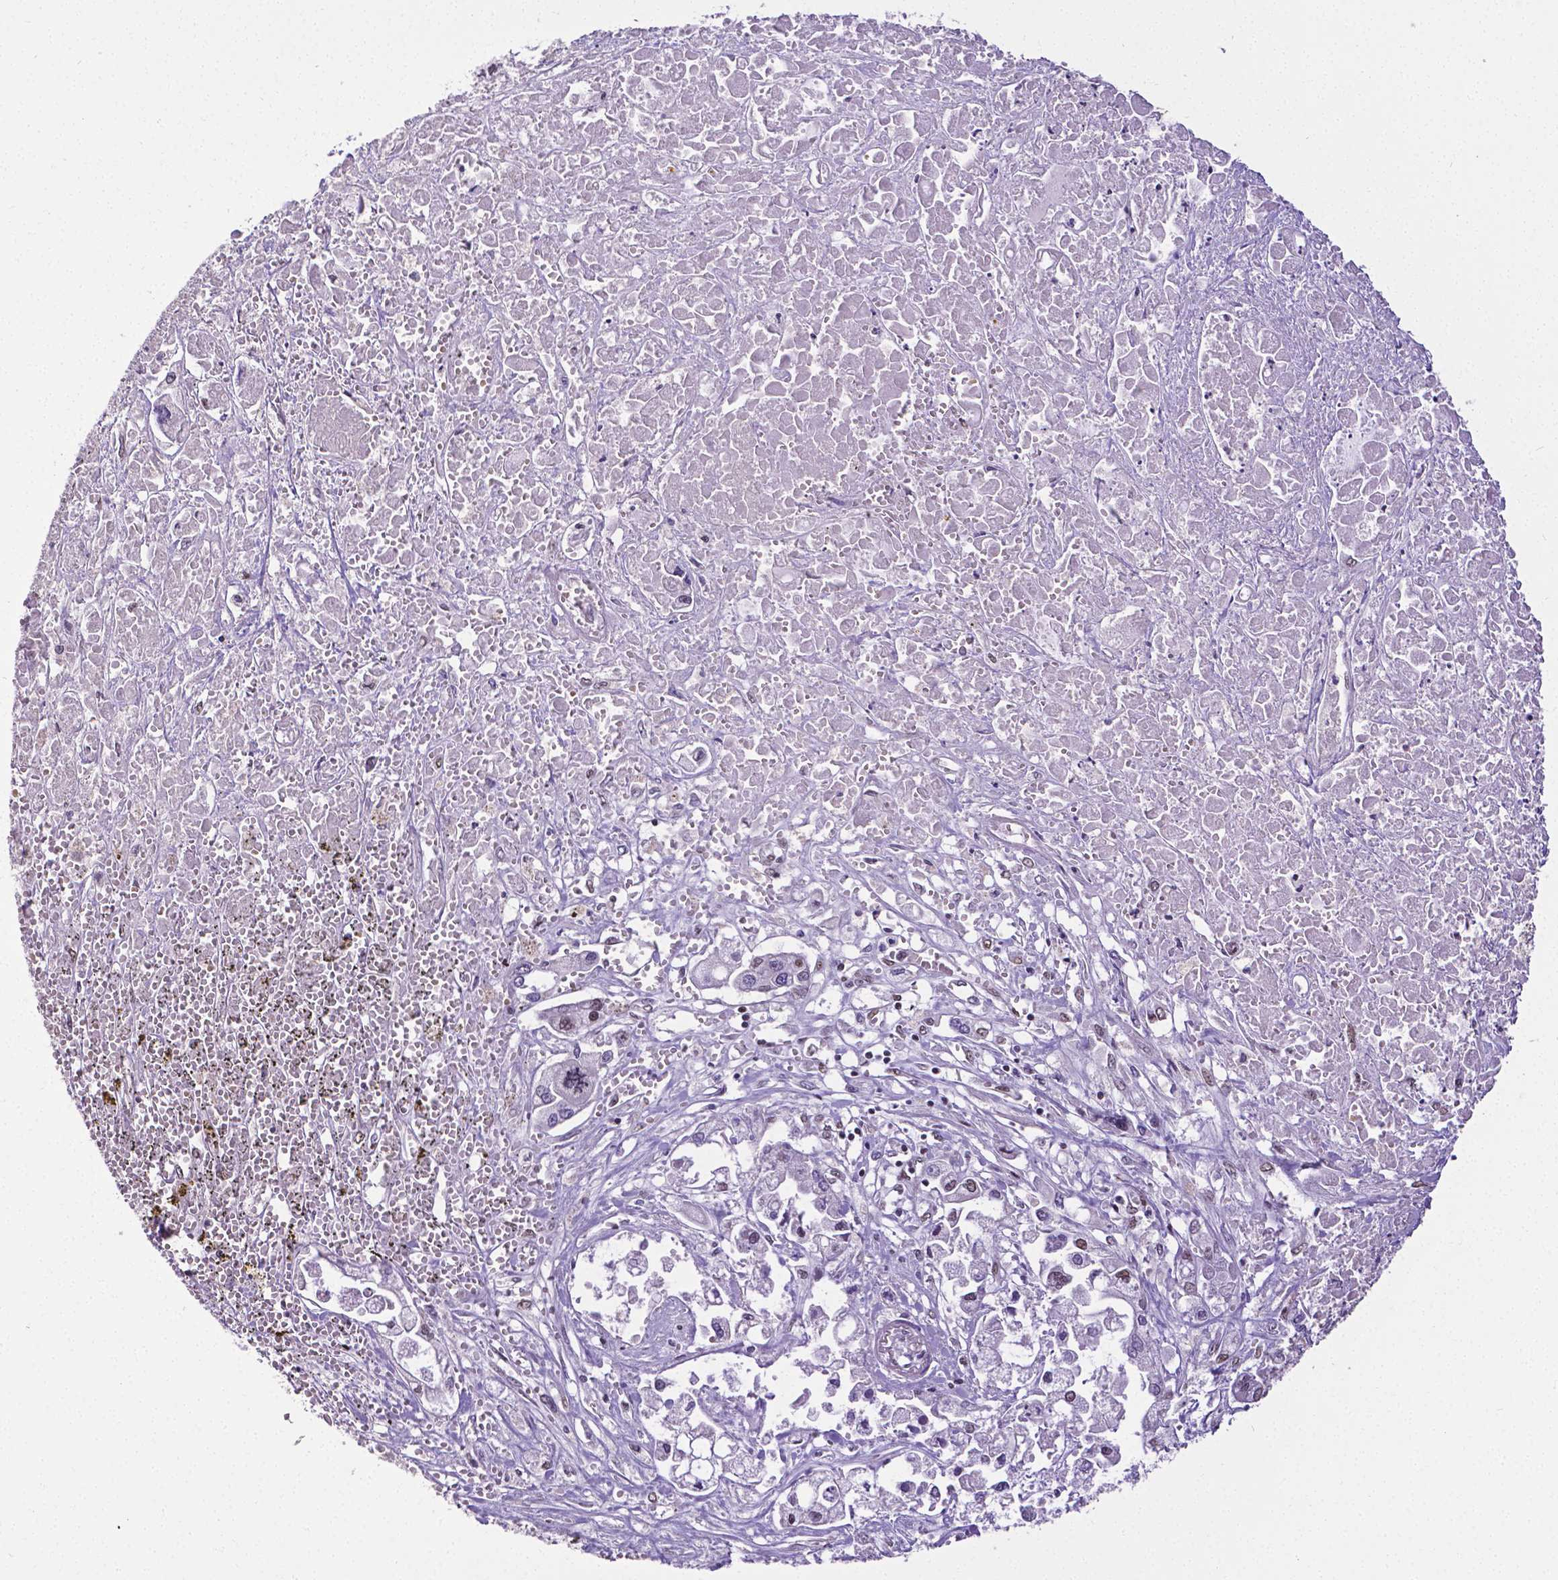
{"staining": {"intensity": "negative", "quantity": "none", "location": "none"}, "tissue": "pancreatic cancer", "cell_type": "Tumor cells", "image_type": "cancer", "snomed": [{"axis": "morphology", "description": "Adenocarcinoma, NOS"}, {"axis": "topography", "description": "Pancreas"}], "caption": "Immunohistochemical staining of human adenocarcinoma (pancreatic) shows no significant staining in tumor cells.", "gene": "REST", "patient": {"sex": "male", "age": 71}}